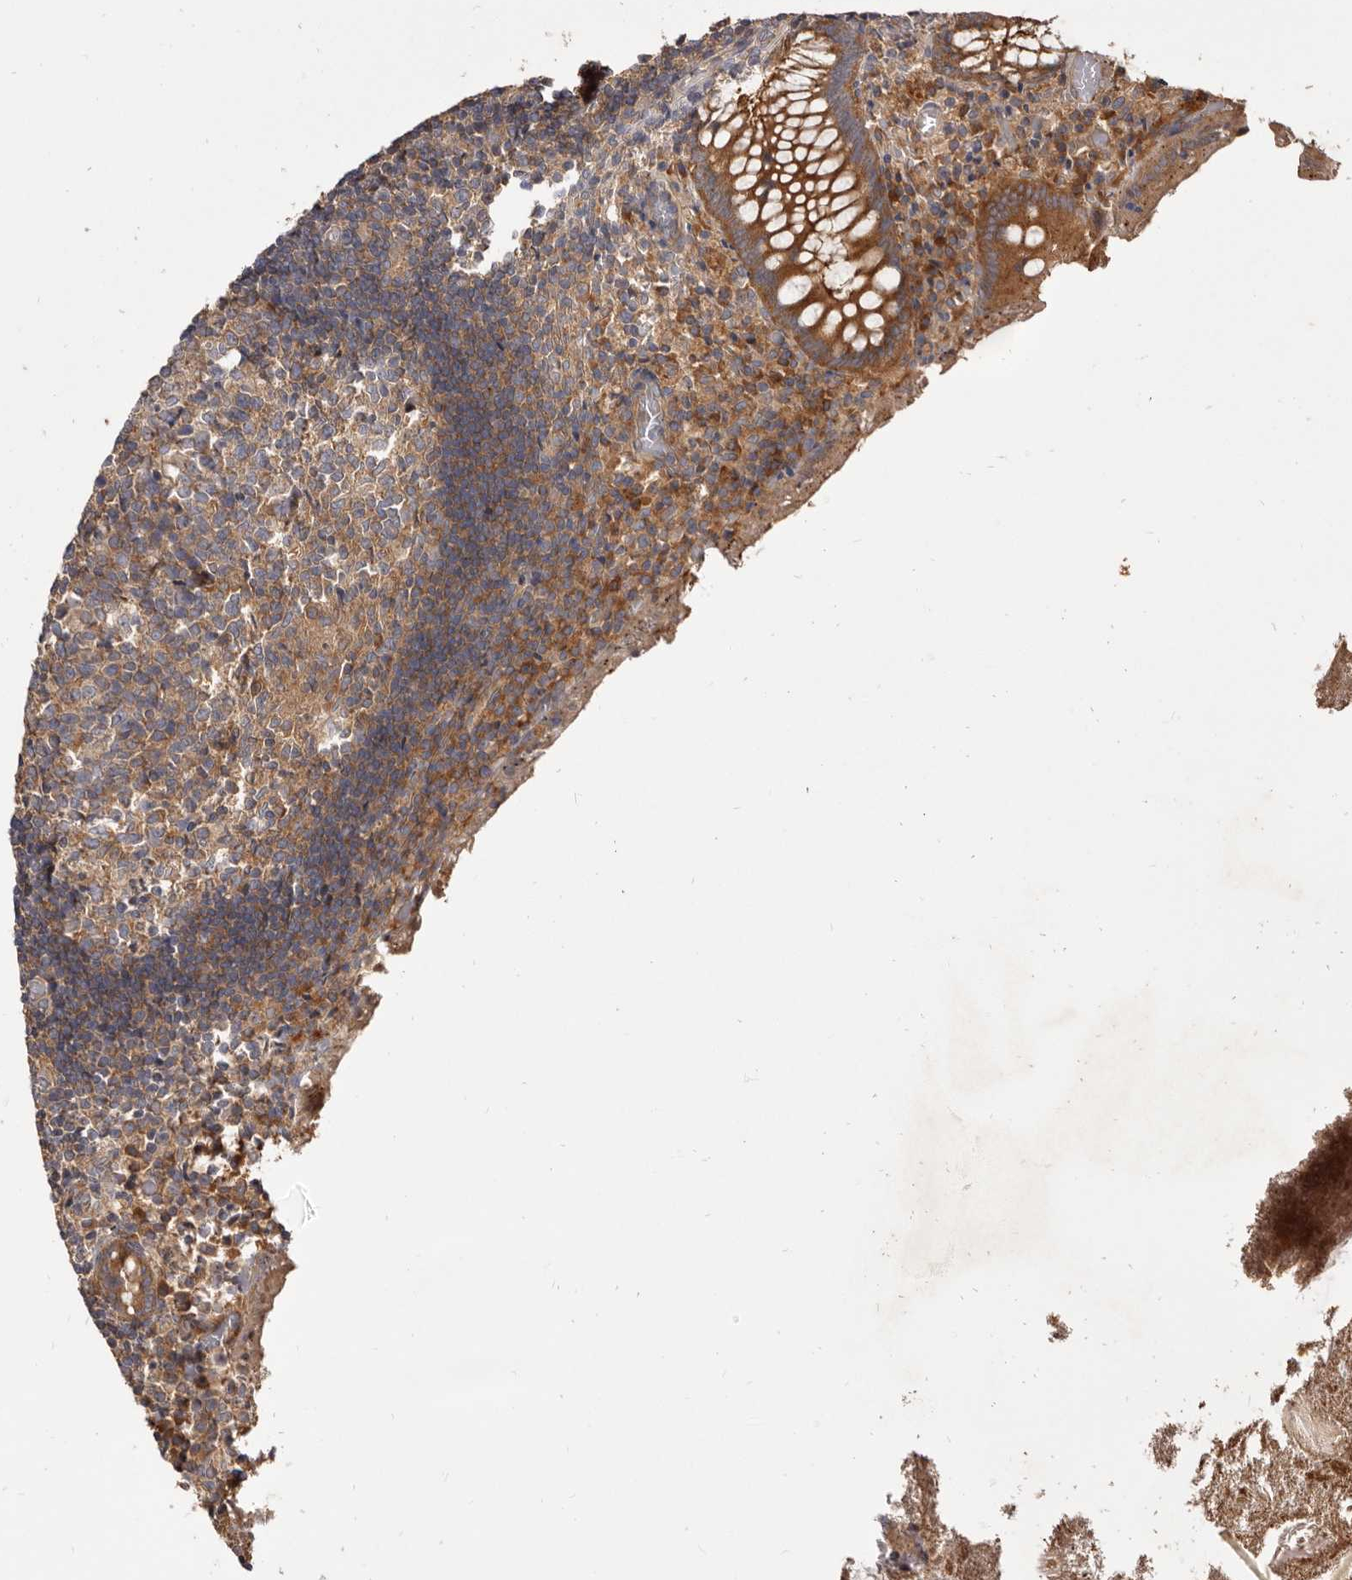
{"staining": {"intensity": "moderate", "quantity": ">75%", "location": "cytoplasmic/membranous"}, "tissue": "appendix", "cell_type": "Glandular cells", "image_type": "normal", "snomed": [{"axis": "morphology", "description": "Normal tissue, NOS"}, {"axis": "topography", "description": "Appendix"}], "caption": "Protein analysis of benign appendix demonstrates moderate cytoplasmic/membranous expression in approximately >75% of glandular cells. (DAB IHC, brown staining for protein, blue staining for nuclei).", "gene": "ADAMTS20", "patient": {"sex": "female", "age": 17}}